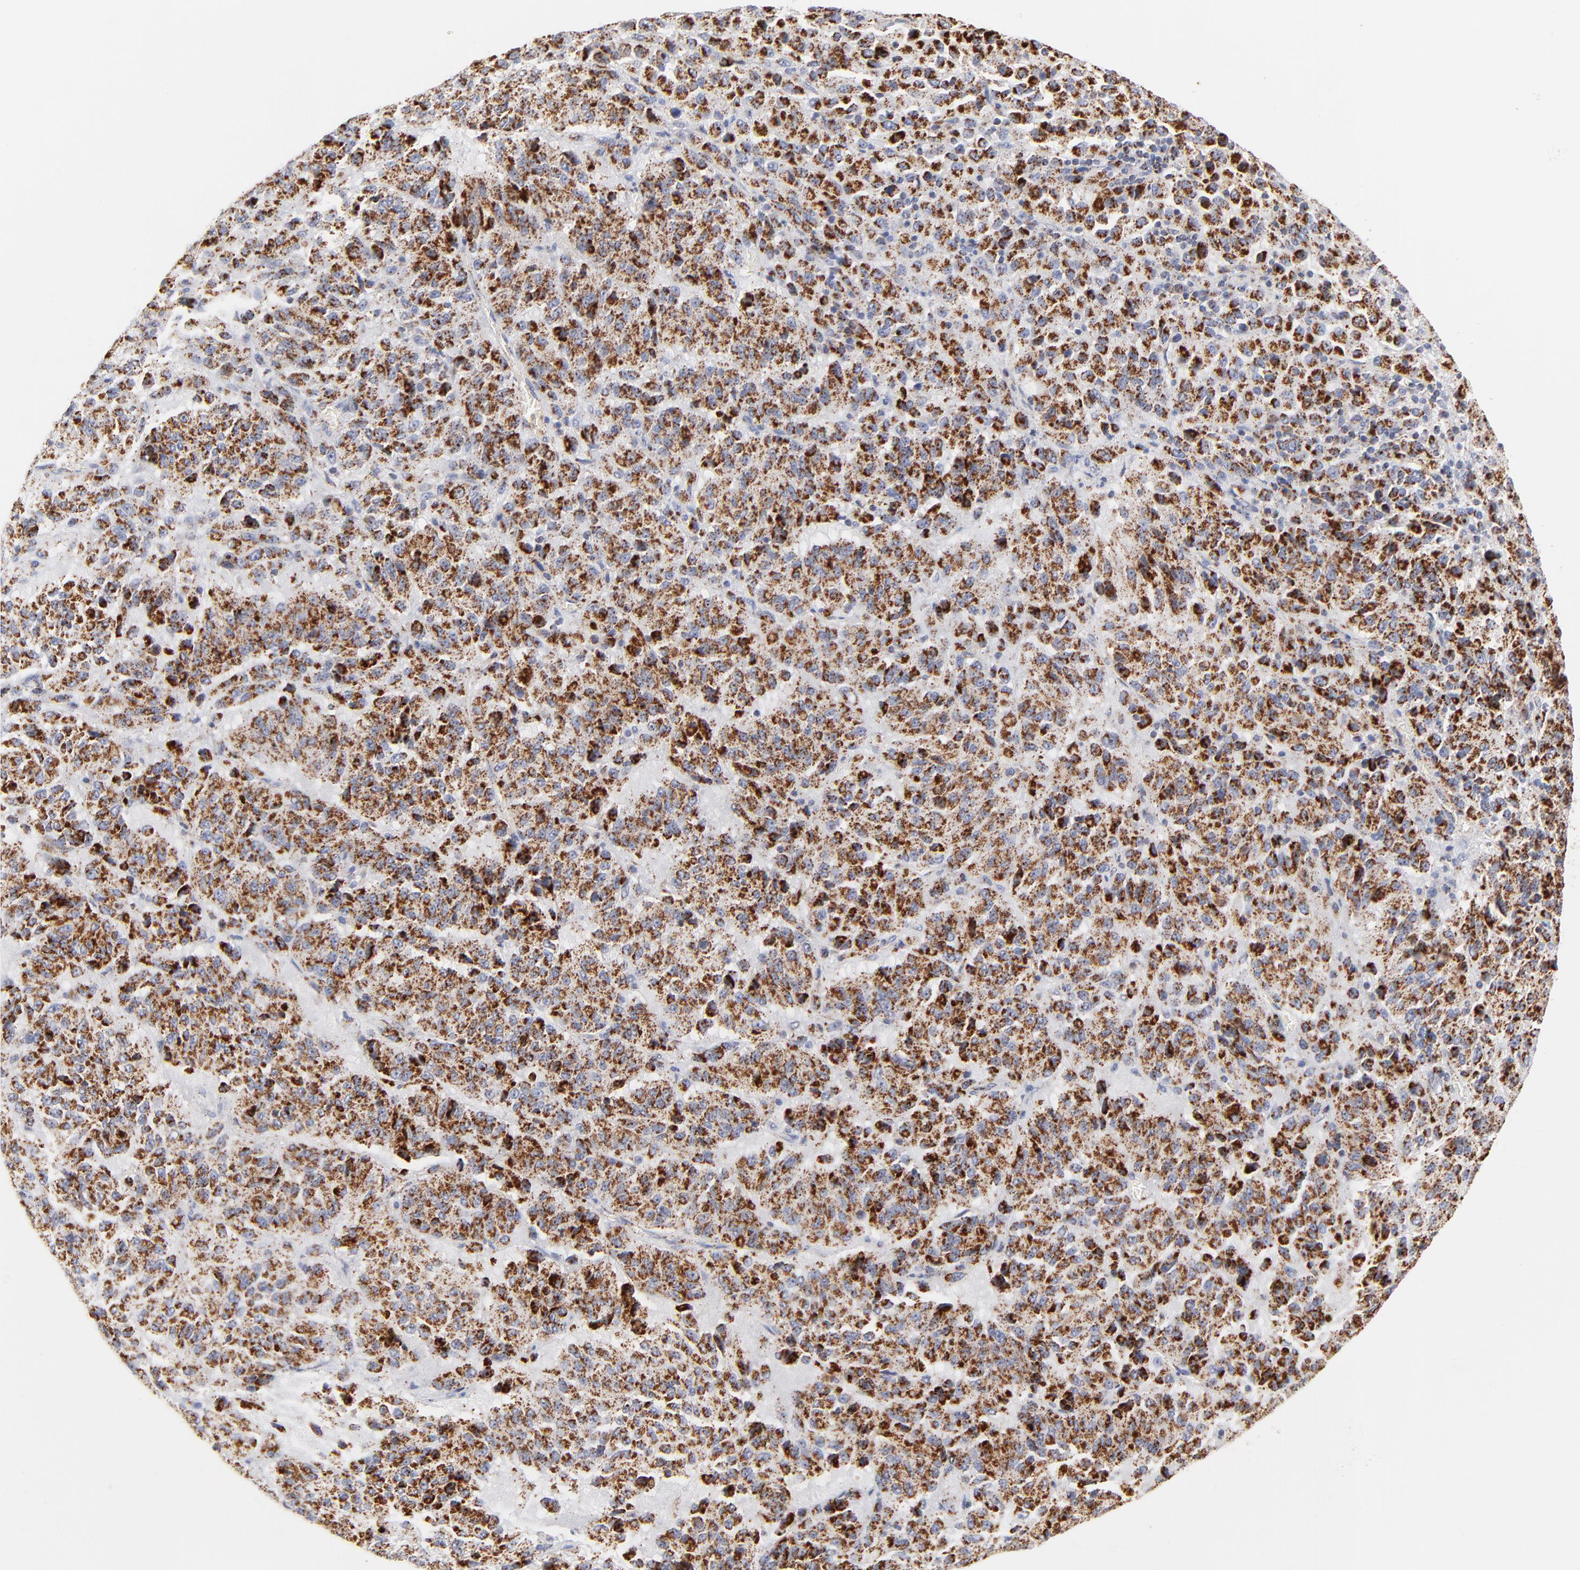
{"staining": {"intensity": "strong", "quantity": ">75%", "location": "cytoplasmic/membranous"}, "tissue": "melanoma", "cell_type": "Tumor cells", "image_type": "cancer", "snomed": [{"axis": "morphology", "description": "Malignant melanoma, Metastatic site"}, {"axis": "topography", "description": "Lung"}], "caption": "The photomicrograph reveals staining of melanoma, revealing strong cytoplasmic/membranous protein staining (brown color) within tumor cells. (Stains: DAB in brown, nuclei in blue, Microscopy: brightfield microscopy at high magnification).", "gene": "DLAT", "patient": {"sex": "male", "age": 64}}